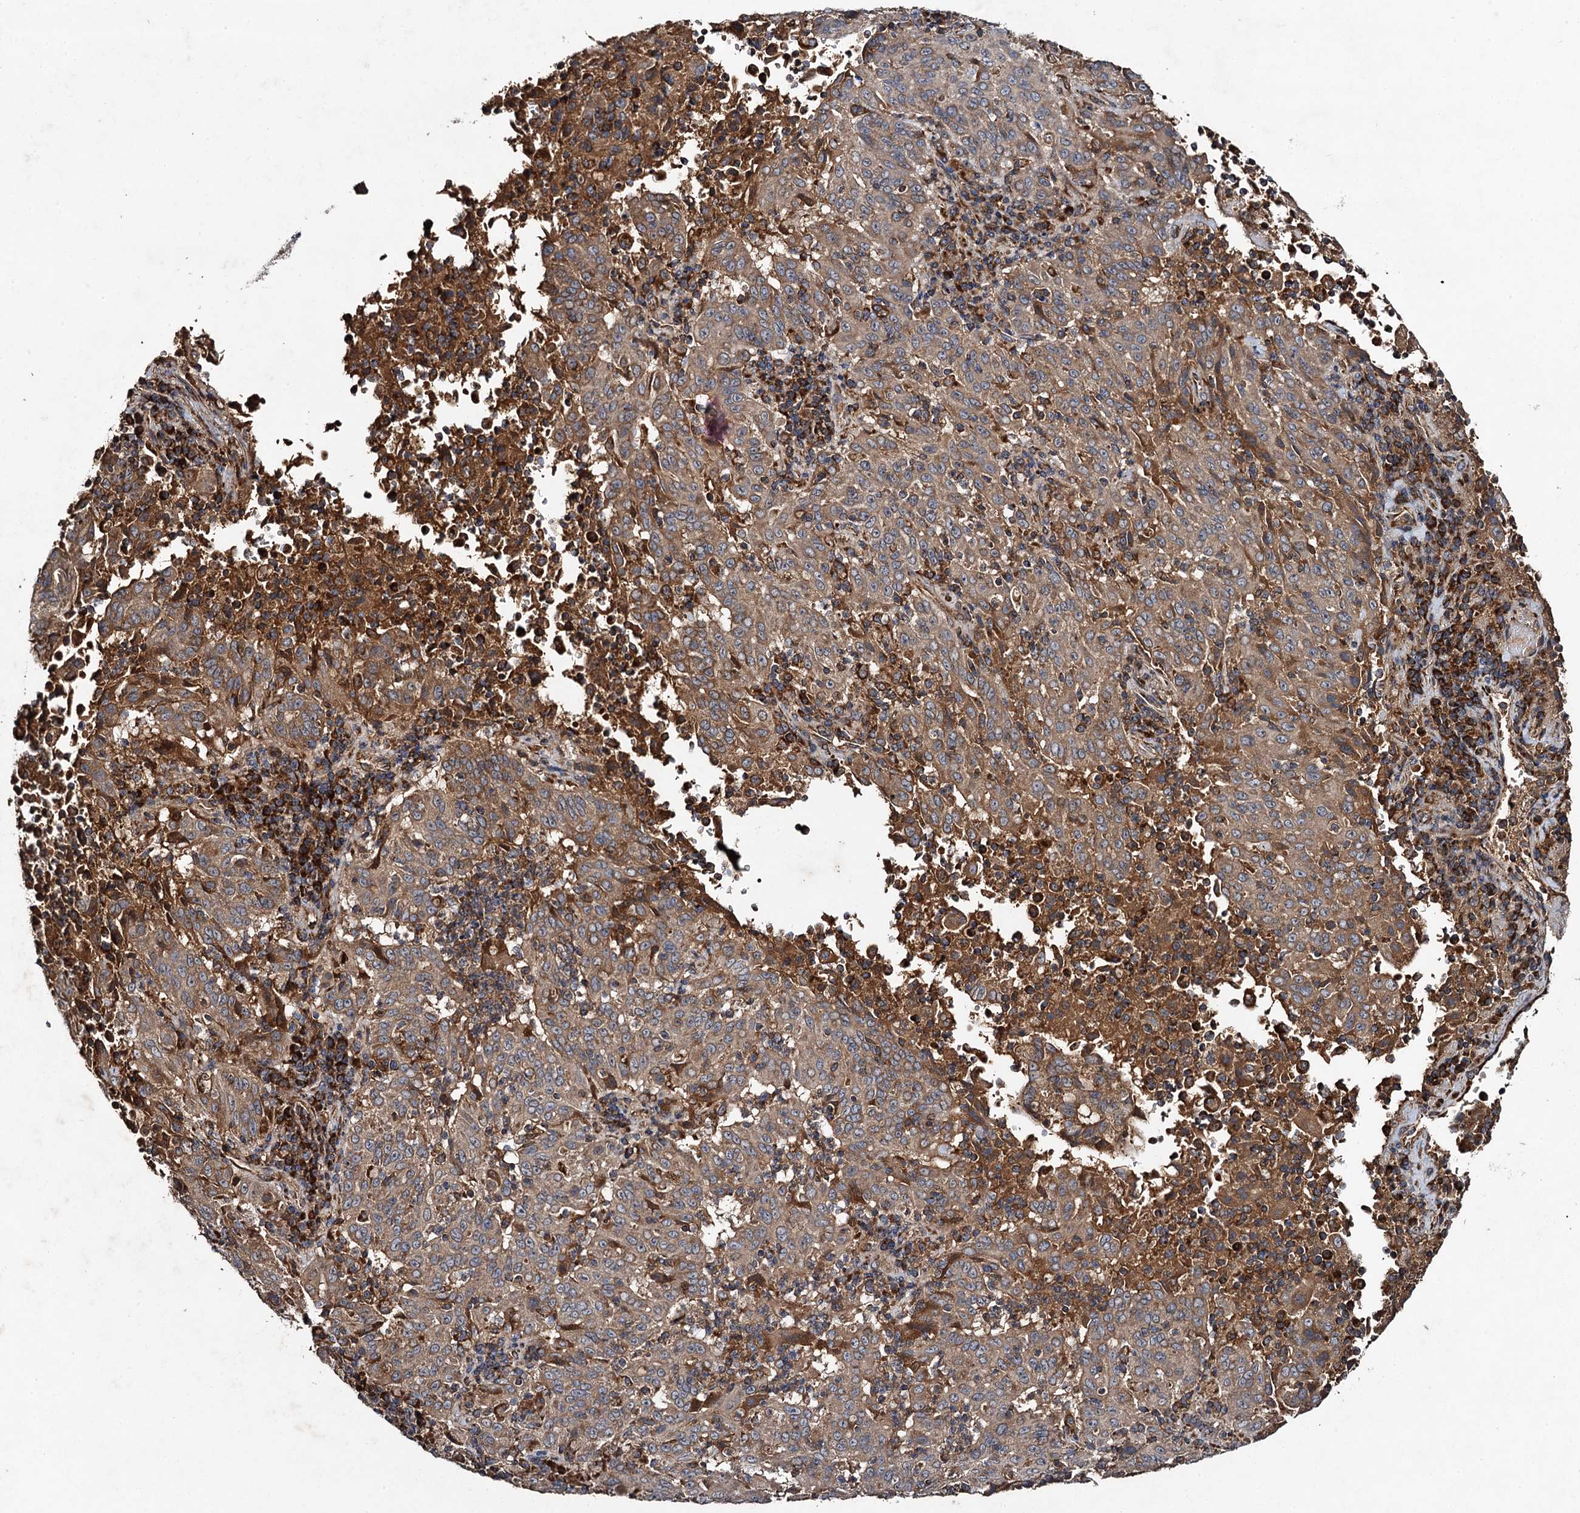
{"staining": {"intensity": "moderate", "quantity": ">75%", "location": "cytoplasmic/membranous"}, "tissue": "pancreatic cancer", "cell_type": "Tumor cells", "image_type": "cancer", "snomed": [{"axis": "morphology", "description": "Adenocarcinoma, NOS"}, {"axis": "topography", "description": "Pancreas"}], "caption": "Pancreatic cancer (adenocarcinoma) stained with a protein marker displays moderate staining in tumor cells.", "gene": "NDUFA13", "patient": {"sex": "male", "age": 63}}